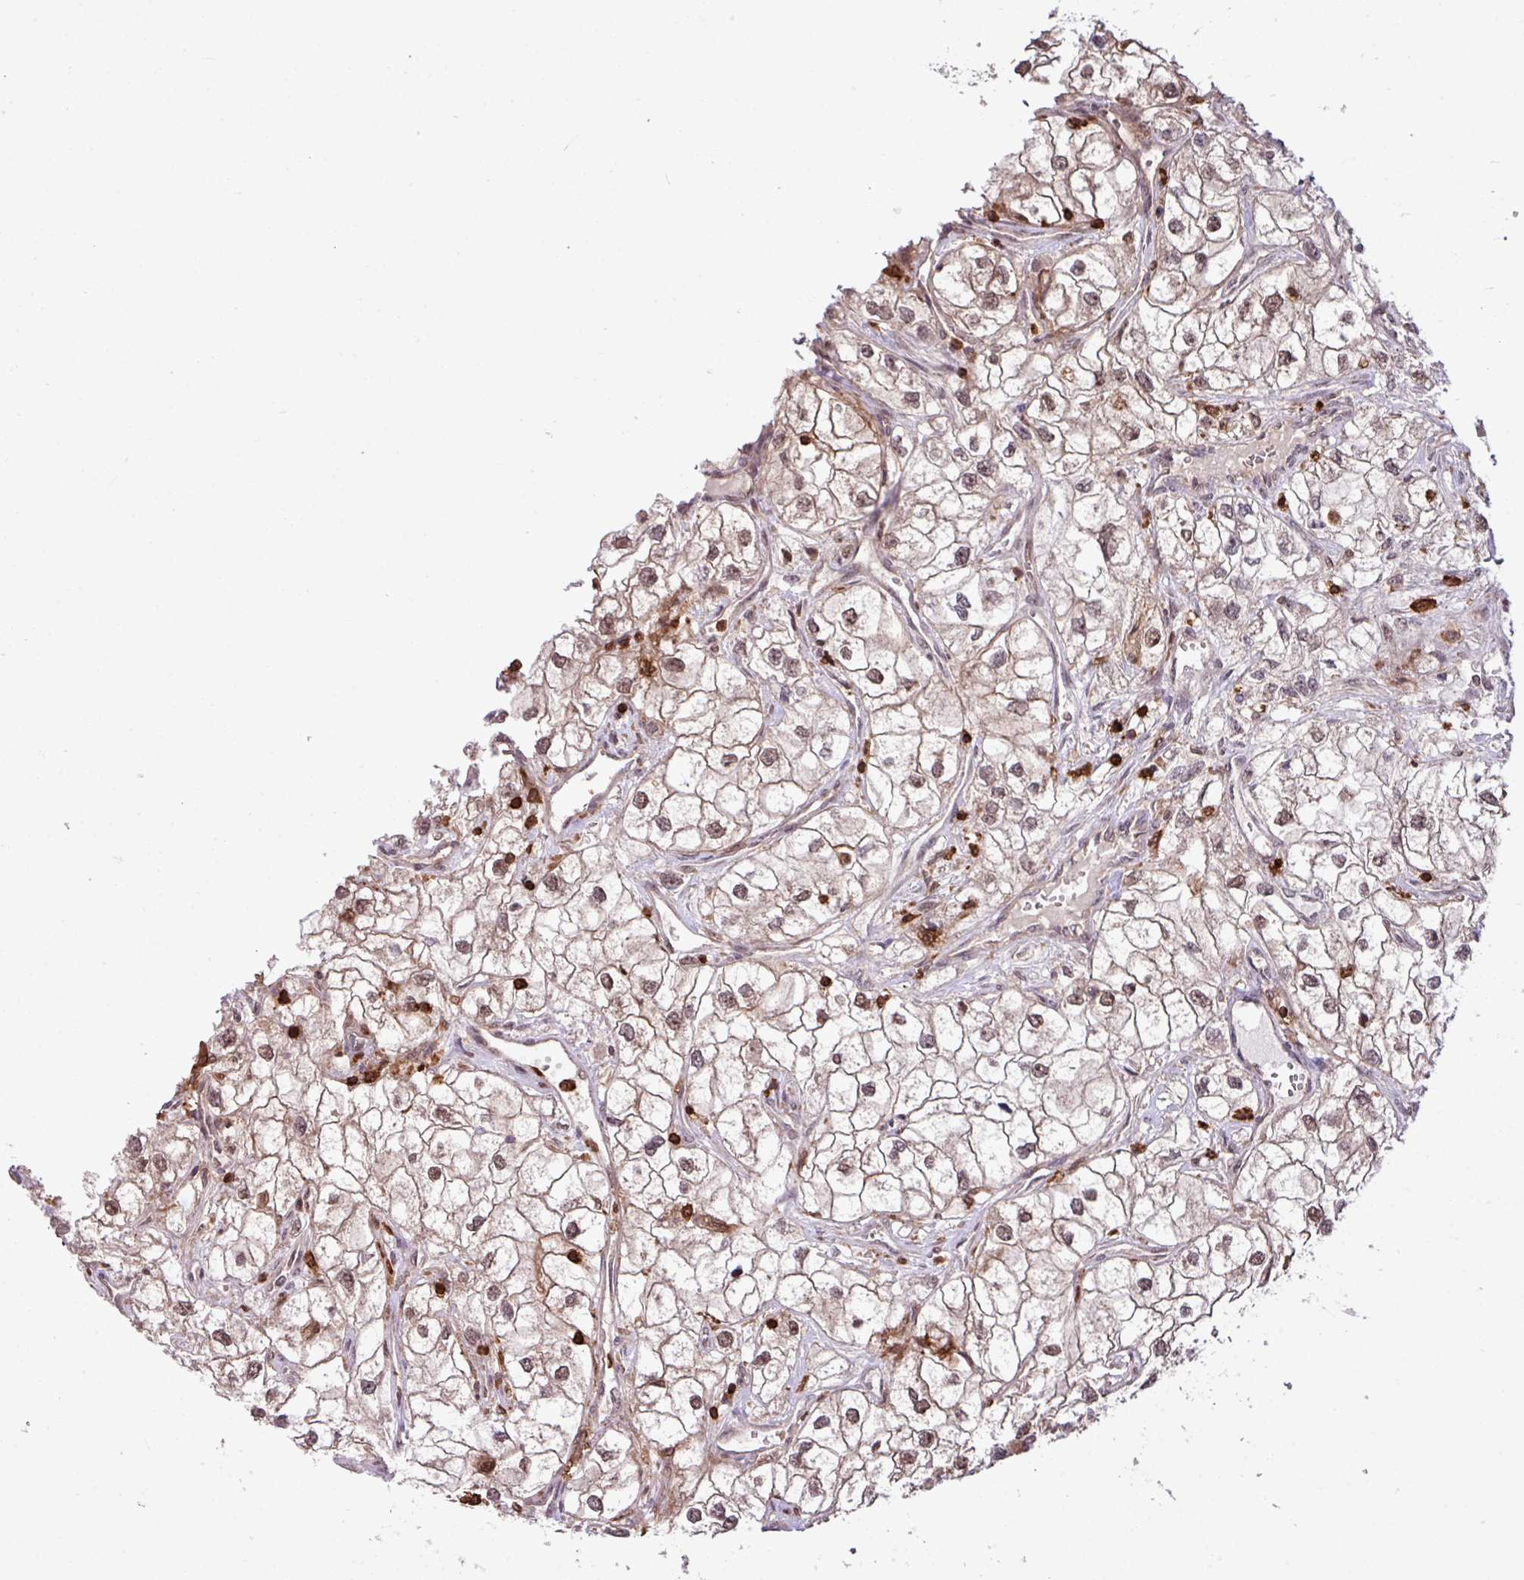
{"staining": {"intensity": "moderate", "quantity": "25%-75%", "location": "nuclear"}, "tissue": "renal cancer", "cell_type": "Tumor cells", "image_type": "cancer", "snomed": [{"axis": "morphology", "description": "Adenocarcinoma, NOS"}, {"axis": "topography", "description": "Kidney"}], "caption": "Immunohistochemical staining of renal adenocarcinoma displays medium levels of moderate nuclear positivity in about 25%-75% of tumor cells.", "gene": "GON7", "patient": {"sex": "male", "age": 59}}